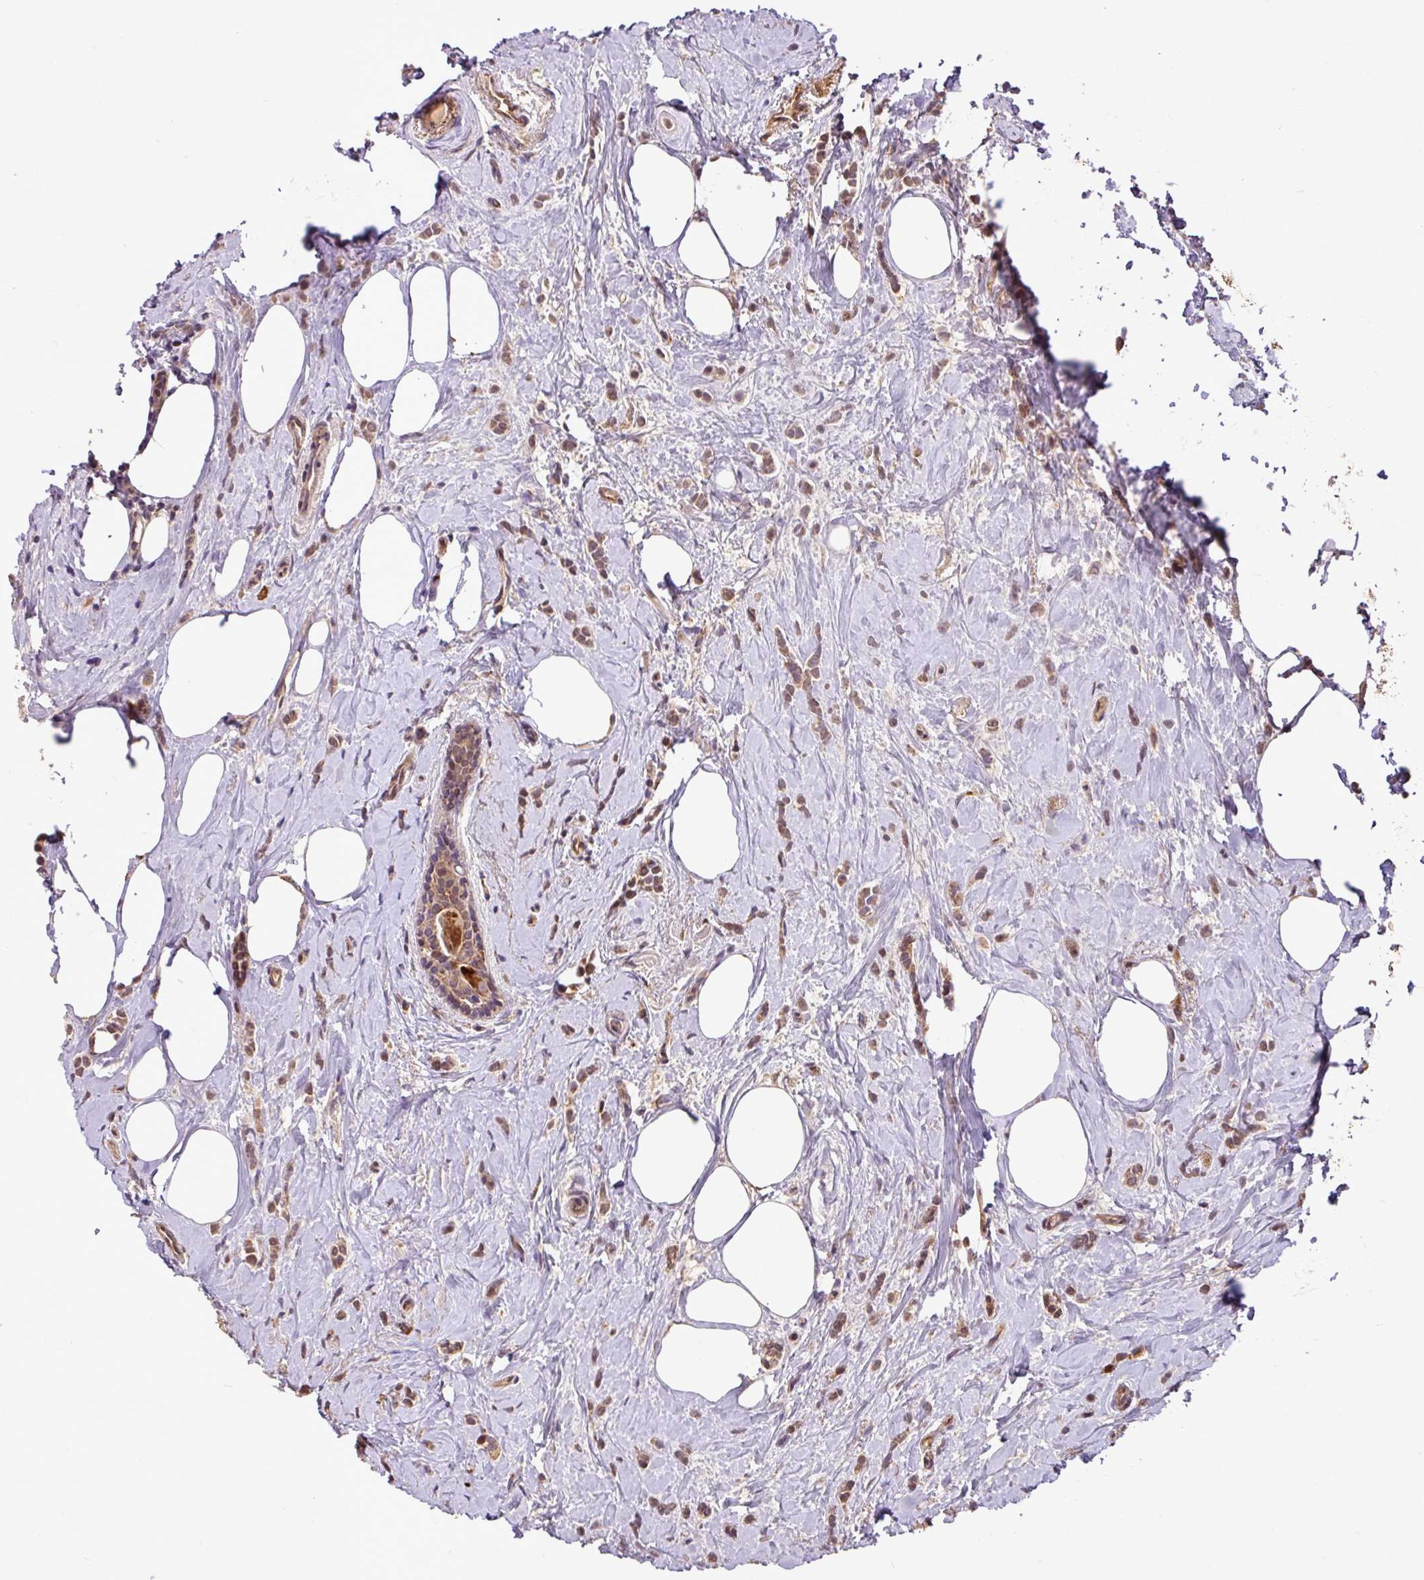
{"staining": {"intensity": "weak", "quantity": ">75%", "location": "cytoplasmic/membranous,nuclear"}, "tissue": "breast cancer", "cell_type": "Tumor cells", "image_type": "cancer", "snomed": [{"axis": "morphology", "description": "Lobular carcinoma"}, {"axis": "topography", "description": "Breast"}], "caption": "Immunohistochemical staining of human breast lobular carcinoma reveals low levels of weak cytoplasmic/membranous and nuclear protein positivity in about >75% of tumor cells. (Brightfield microscopy of DAB IHC at high magnification).", "gene": "YPEL3", "patient": {"sex": "female", "age": 84}}